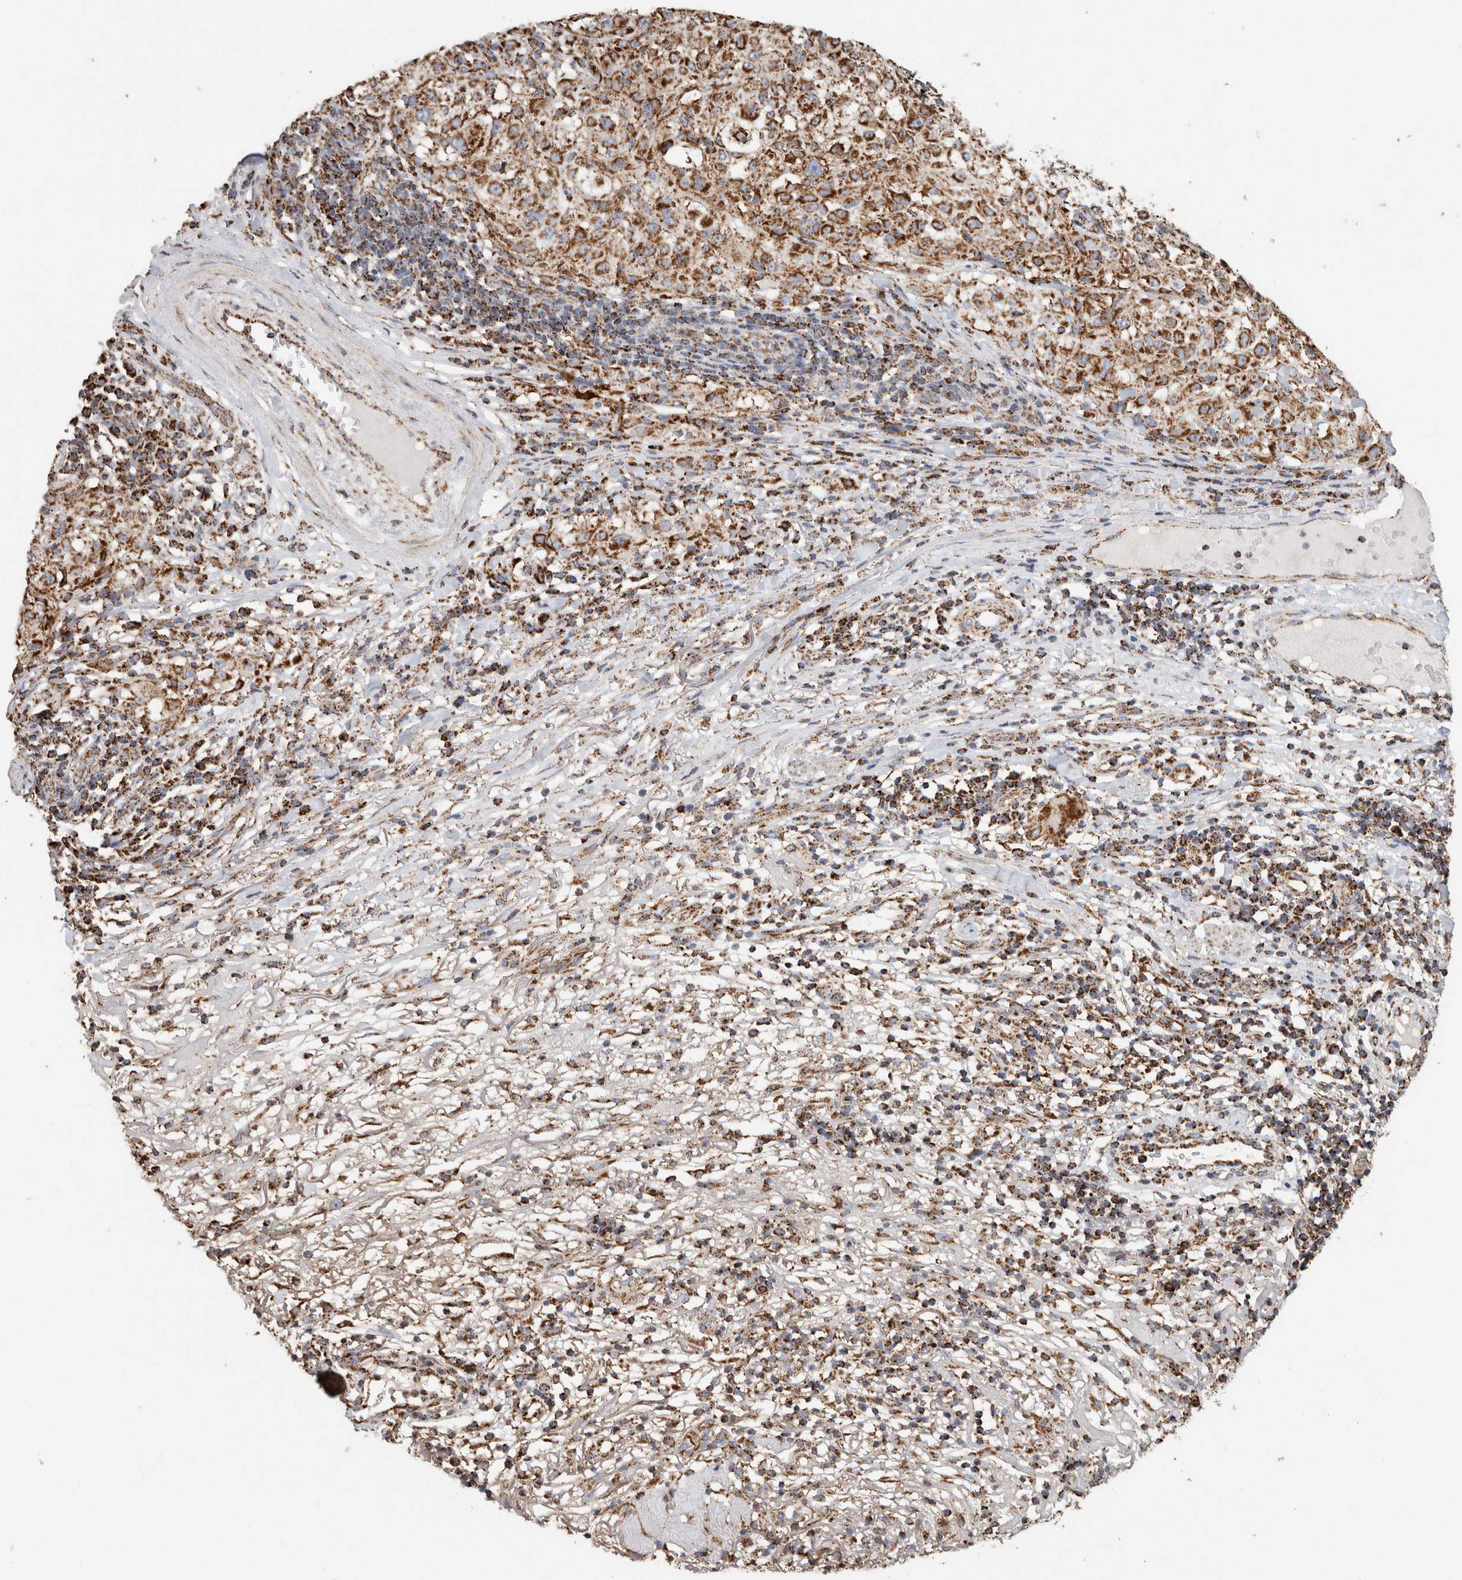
{"staining": {"intensity": "moderate", "quantity": ">75%", "location": "cytoplasmic/membranous"}, "tissue": "melanoma", "cell_type": "Tumor cells", "image_type": "cancer", "snomed": [{"axis": "morphology", "description": "Necrosis, NOS"}, {"axis": "morphology", "description": "Malignant melanoma, NOS"}, {"axis": "topography", "description": "Skin"}], "caption": "High-magnification brightfield microscopy of malignant melanoma stained with DAB (3,3'-diaminobenzidine) (brown) and counterstained with hematoxylin (blue). tumor cells exhibit moderate cytoplasmic/membranous positivity is identified in approximately>75% of cells.", "gene": "C1QBP", "patient": {"sex": "female", "age": 87}}